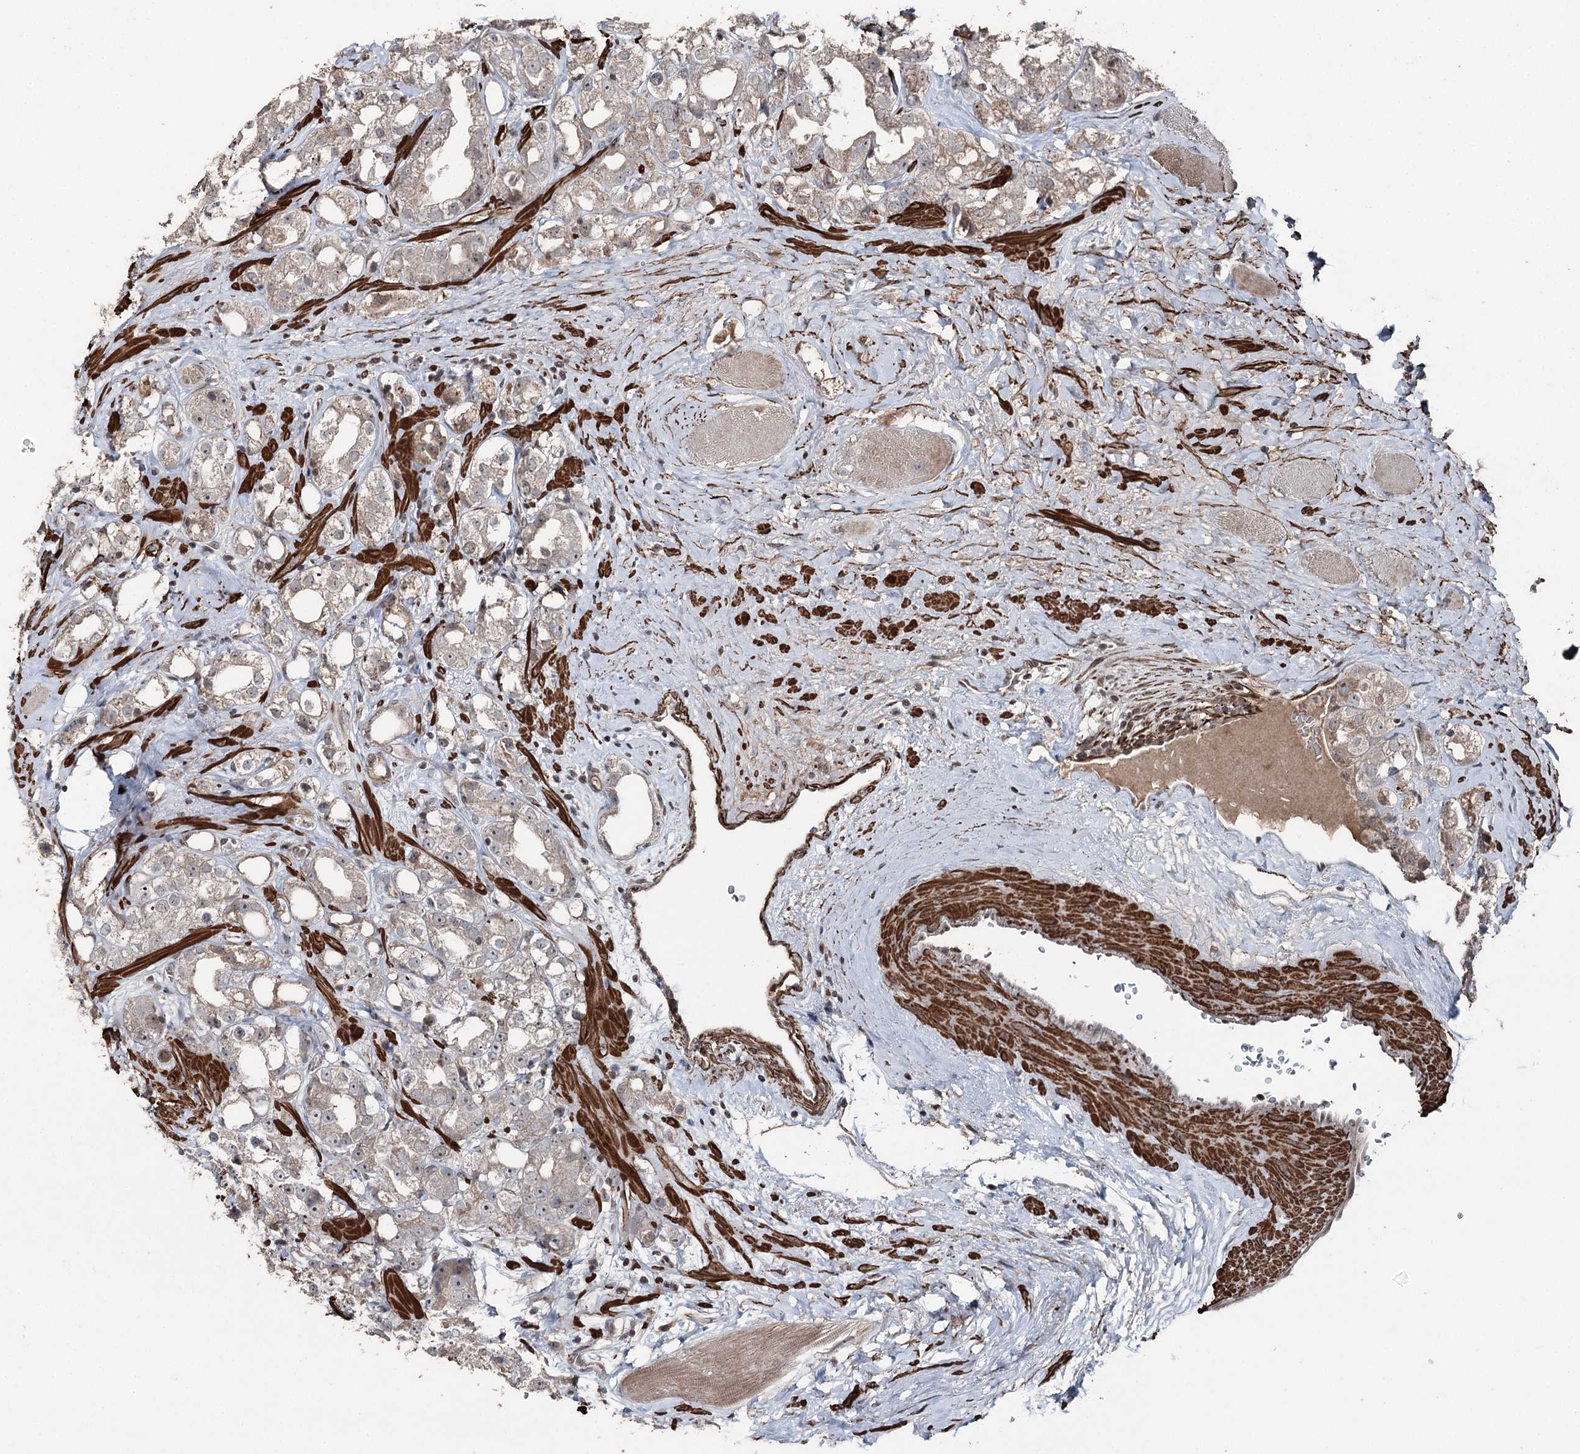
{"staining": {"intensity": "weak", "quantity": "25%-75%", "location": "cytoplasmic/membranous"}, "tissue": "prostate cancer", "cell_type": "Tumor cells", "image_type": "cancer", "snomed": [{"axis": "morphology", "description": "Adenocarcinoma, NOS"}, {"axis": "topography", "description": "Prostate"}], "caption": "There is low levels of weak cytoplasmic/membranous expression in tumor cells of adenocarcinoma (prostate), as demonstrated by immunohistochemical staining (brown color).", "gene": "CCDC82", "patient": {"sex": "male", "age": 79}}